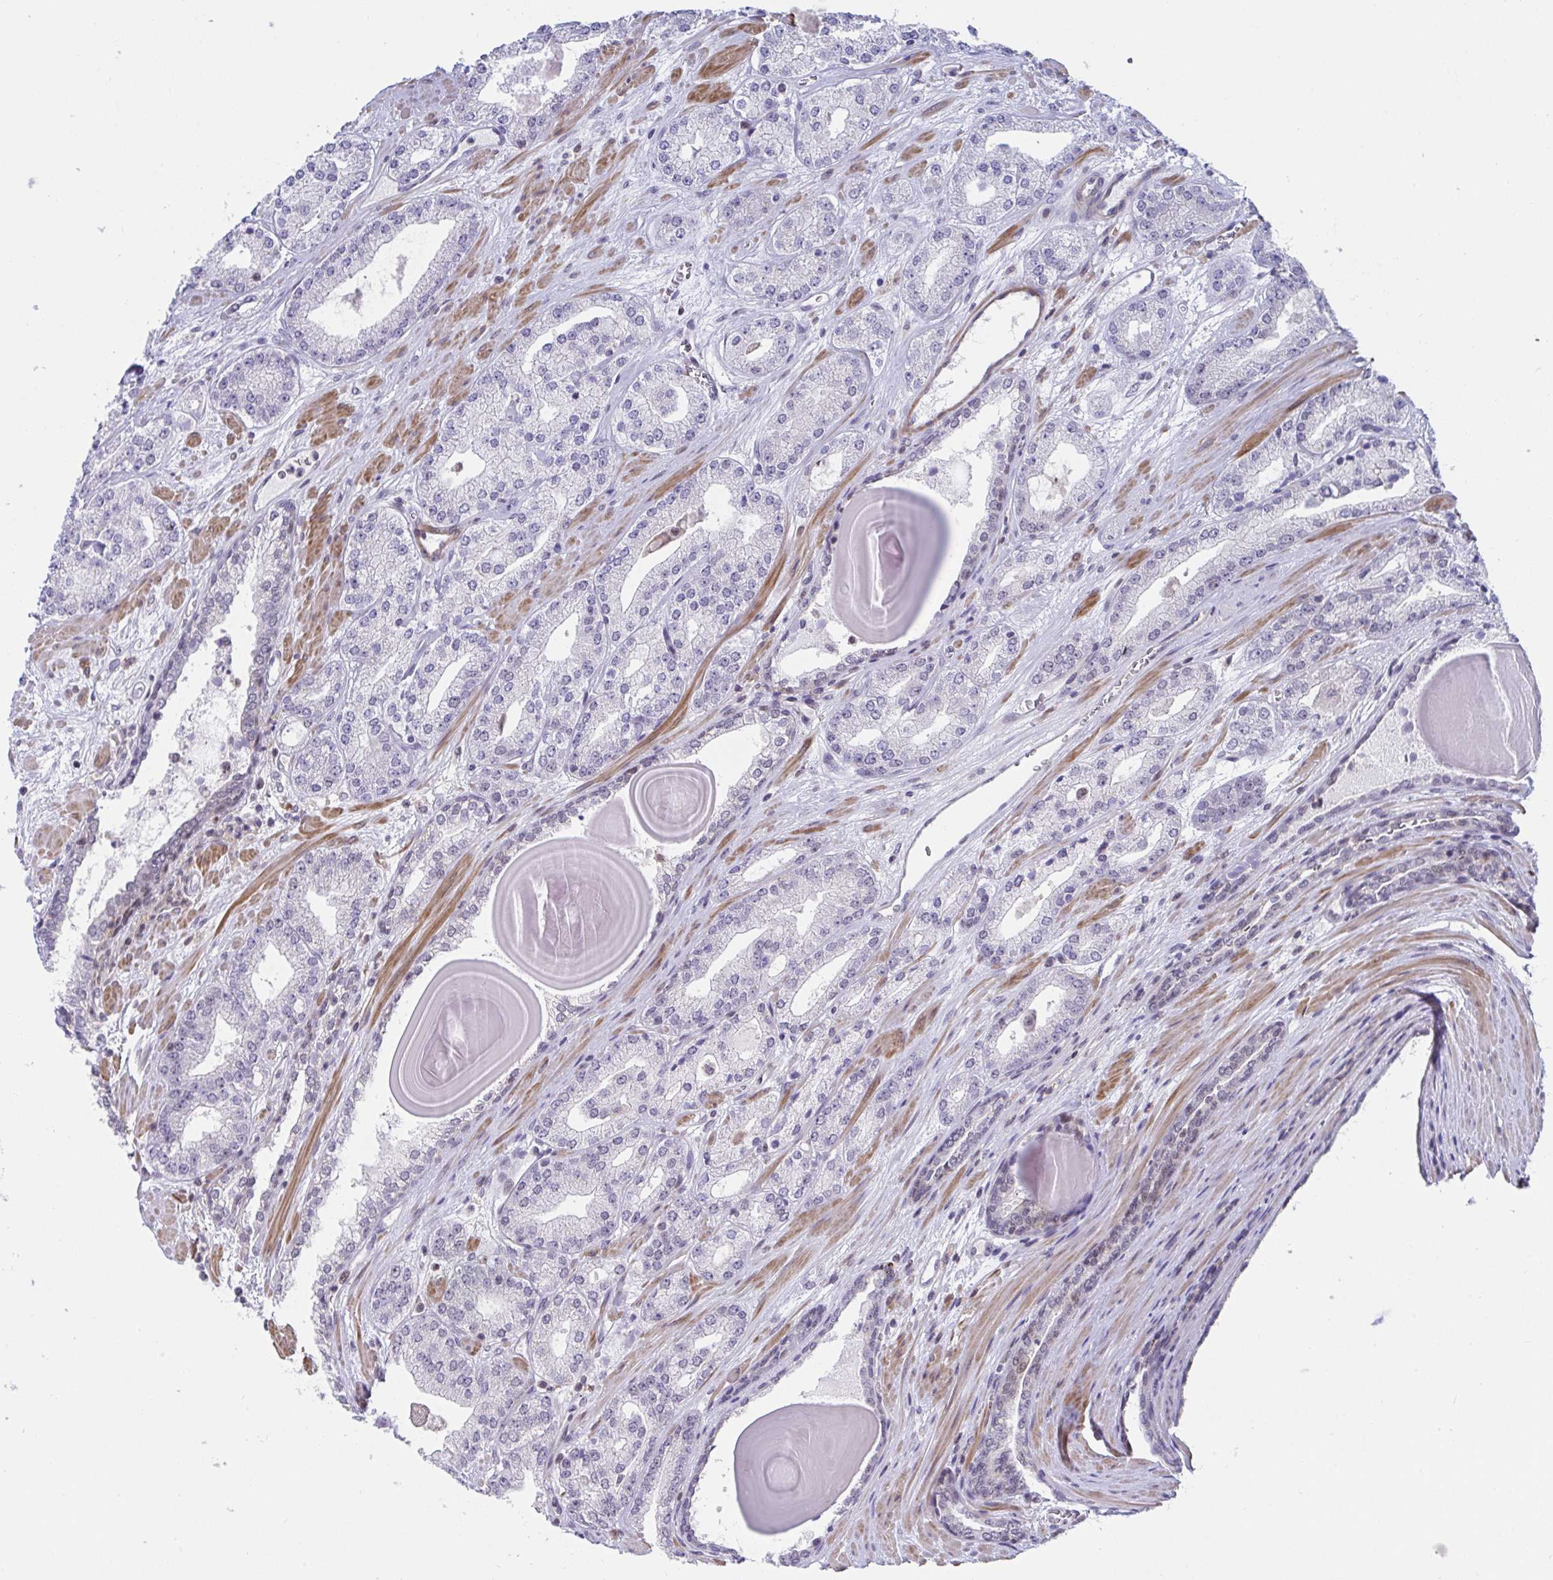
{"staining": {"intensity": "negative", "quantity": "none", "location": "none"}, "tissue": "prostate cancer", "cell_type": "Tumor cells", "image_type": "cancer", "snomed": [{"axis": "morphology", "description": "Adenocarcinoma, High grade"}, {"axis": "topography", "description": "Prostate"}], "caption": "The histopathology image shows no significant positivity in tumor cells of prostate cancer.", "gene": "WDR72", "patient": {"sex": "male", "age": 64}}